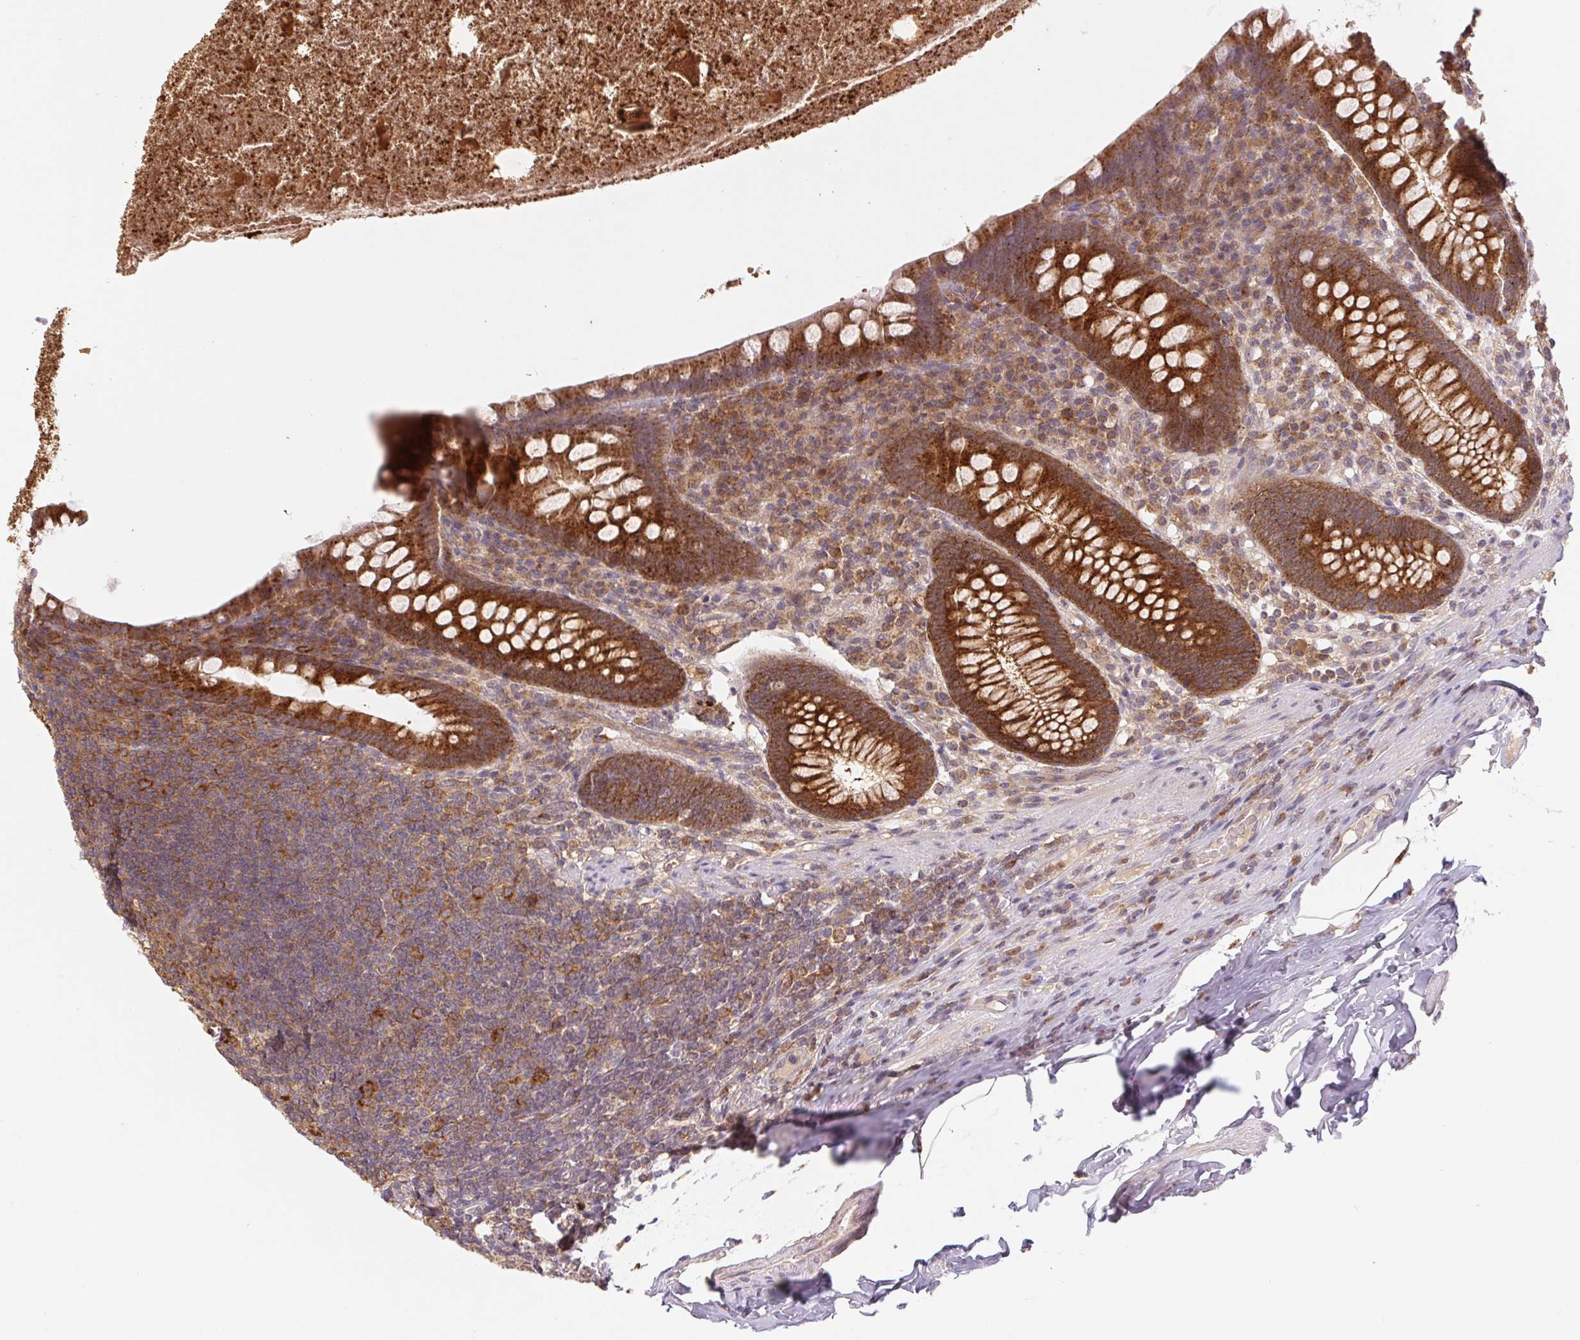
{"staining": {"intensity": "strong", "quantity": ">75%", "location": "cytoplasmic/membranous"}, "tissue": "appendix", "cell_type": "Glandular cells", "image_type": "normal", "snomed": [{"axis": "morphology", "description": "Normal tissue, NOS"}, {"axis": "topography", "description": "Appendix"}], "caption": "Appendix stained with DAB immunohistochemistry reveals high levels of strong cytoplasmic/membranous positivity in about >75% of glandular cells.", "gene": "MTHFD1L", "patient": {"sex": "male", "age": 71}}